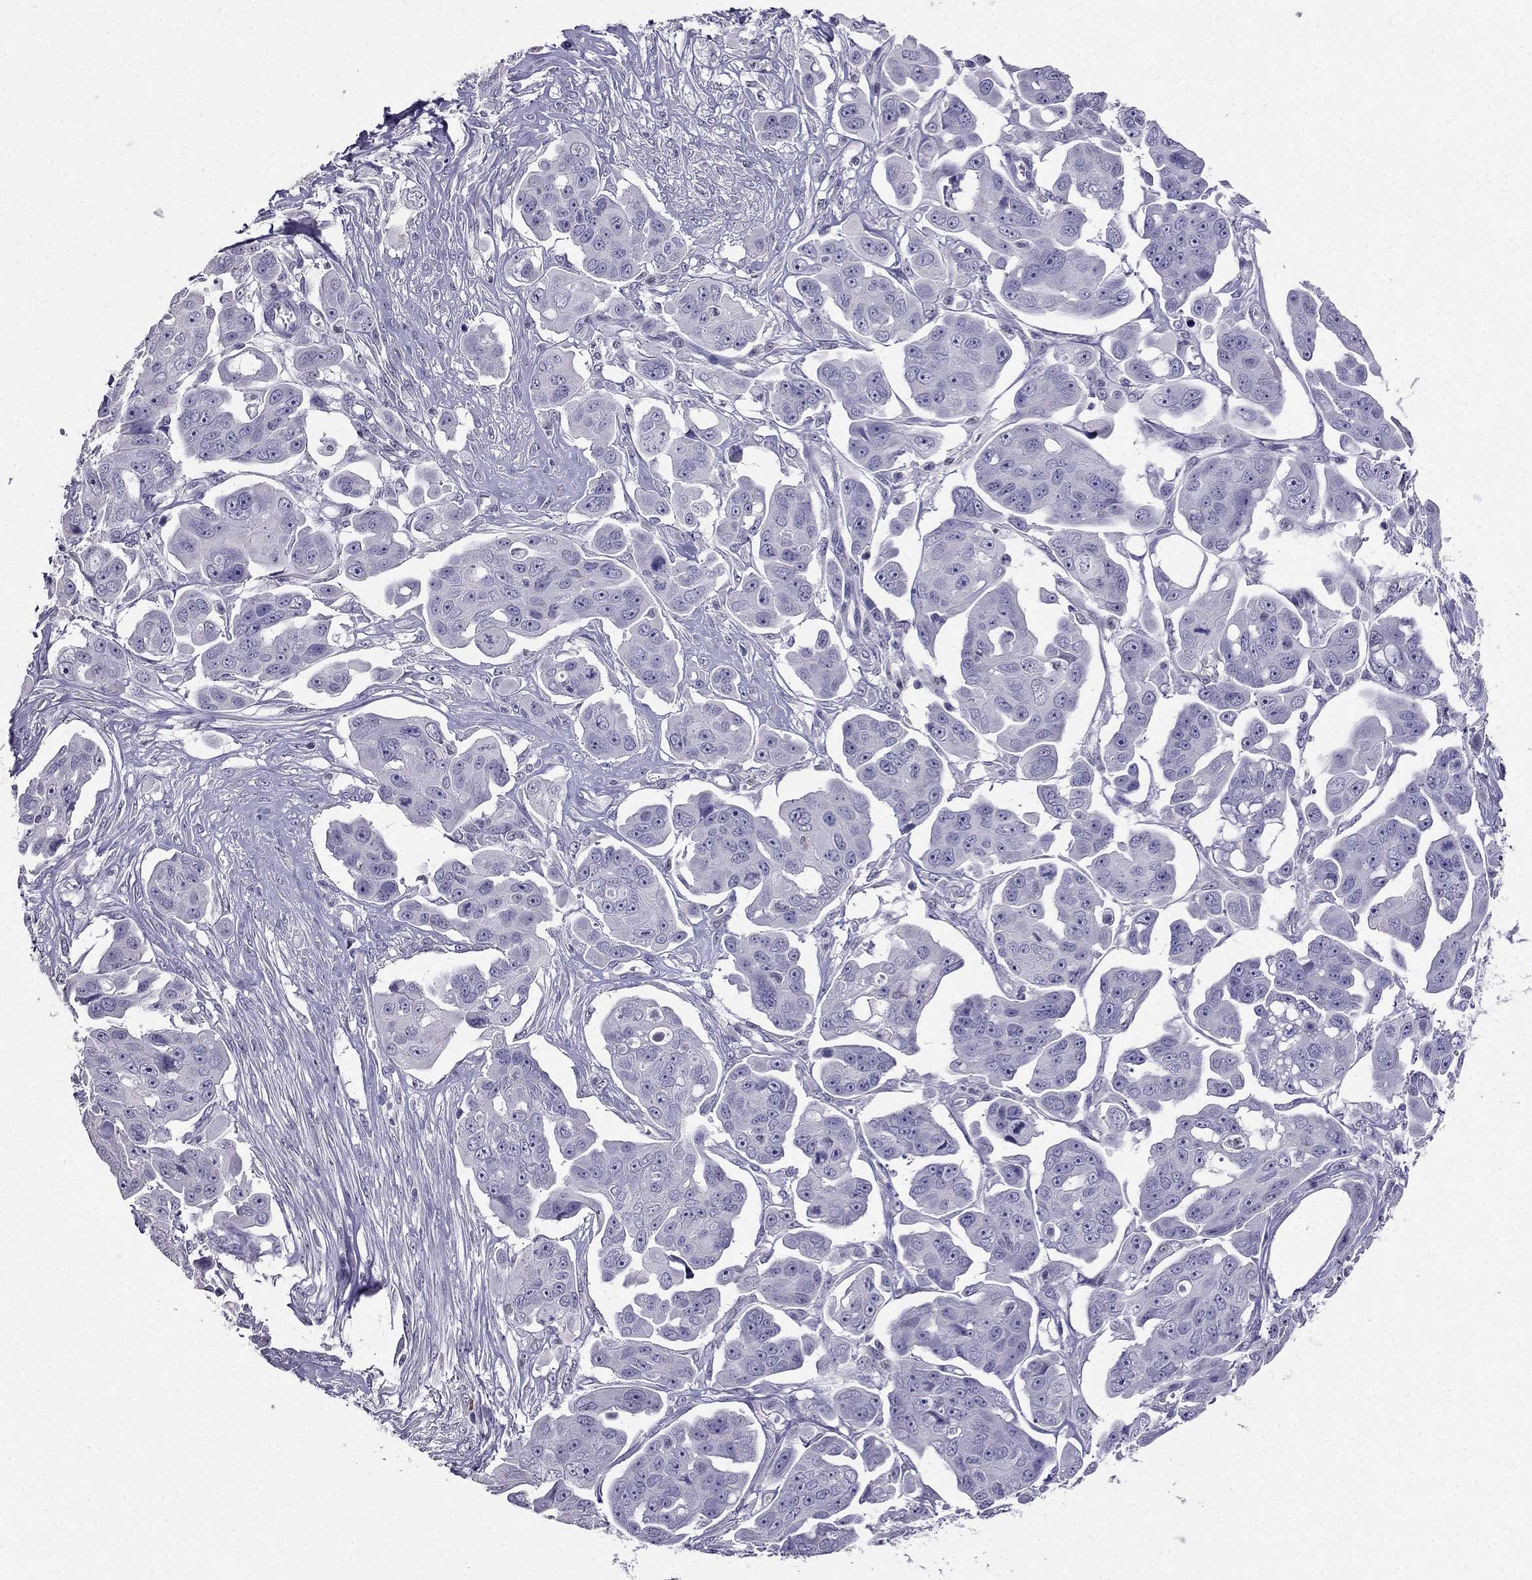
{"staining": {"intensity": "negative", "quantity": "none", "location": "none"}, "tissue": "ovarian cancer", "cell_type": "Tumor cells", "image_type": "cancer", "snomed": [{"axis": "morphology", "description": "Carcinoma, endometroid"}, {"axis": "topography", "description": "Ovary"}], "caption": "High magnification brightfield microscopy of ovarian cancer (endometroid carcinoma) stained with DAB (brown) and counterstained with hematoxylin (blue): tumor cells show no significant positivity. (Stains: DAB (3,3'-diaminobenzidine) IHC with hematoxylin counter stain, Microscopy: brightfield microscopy at high magnification).", "gene": "ARID3A", "patient": {"sex": "female", "age": 70}}